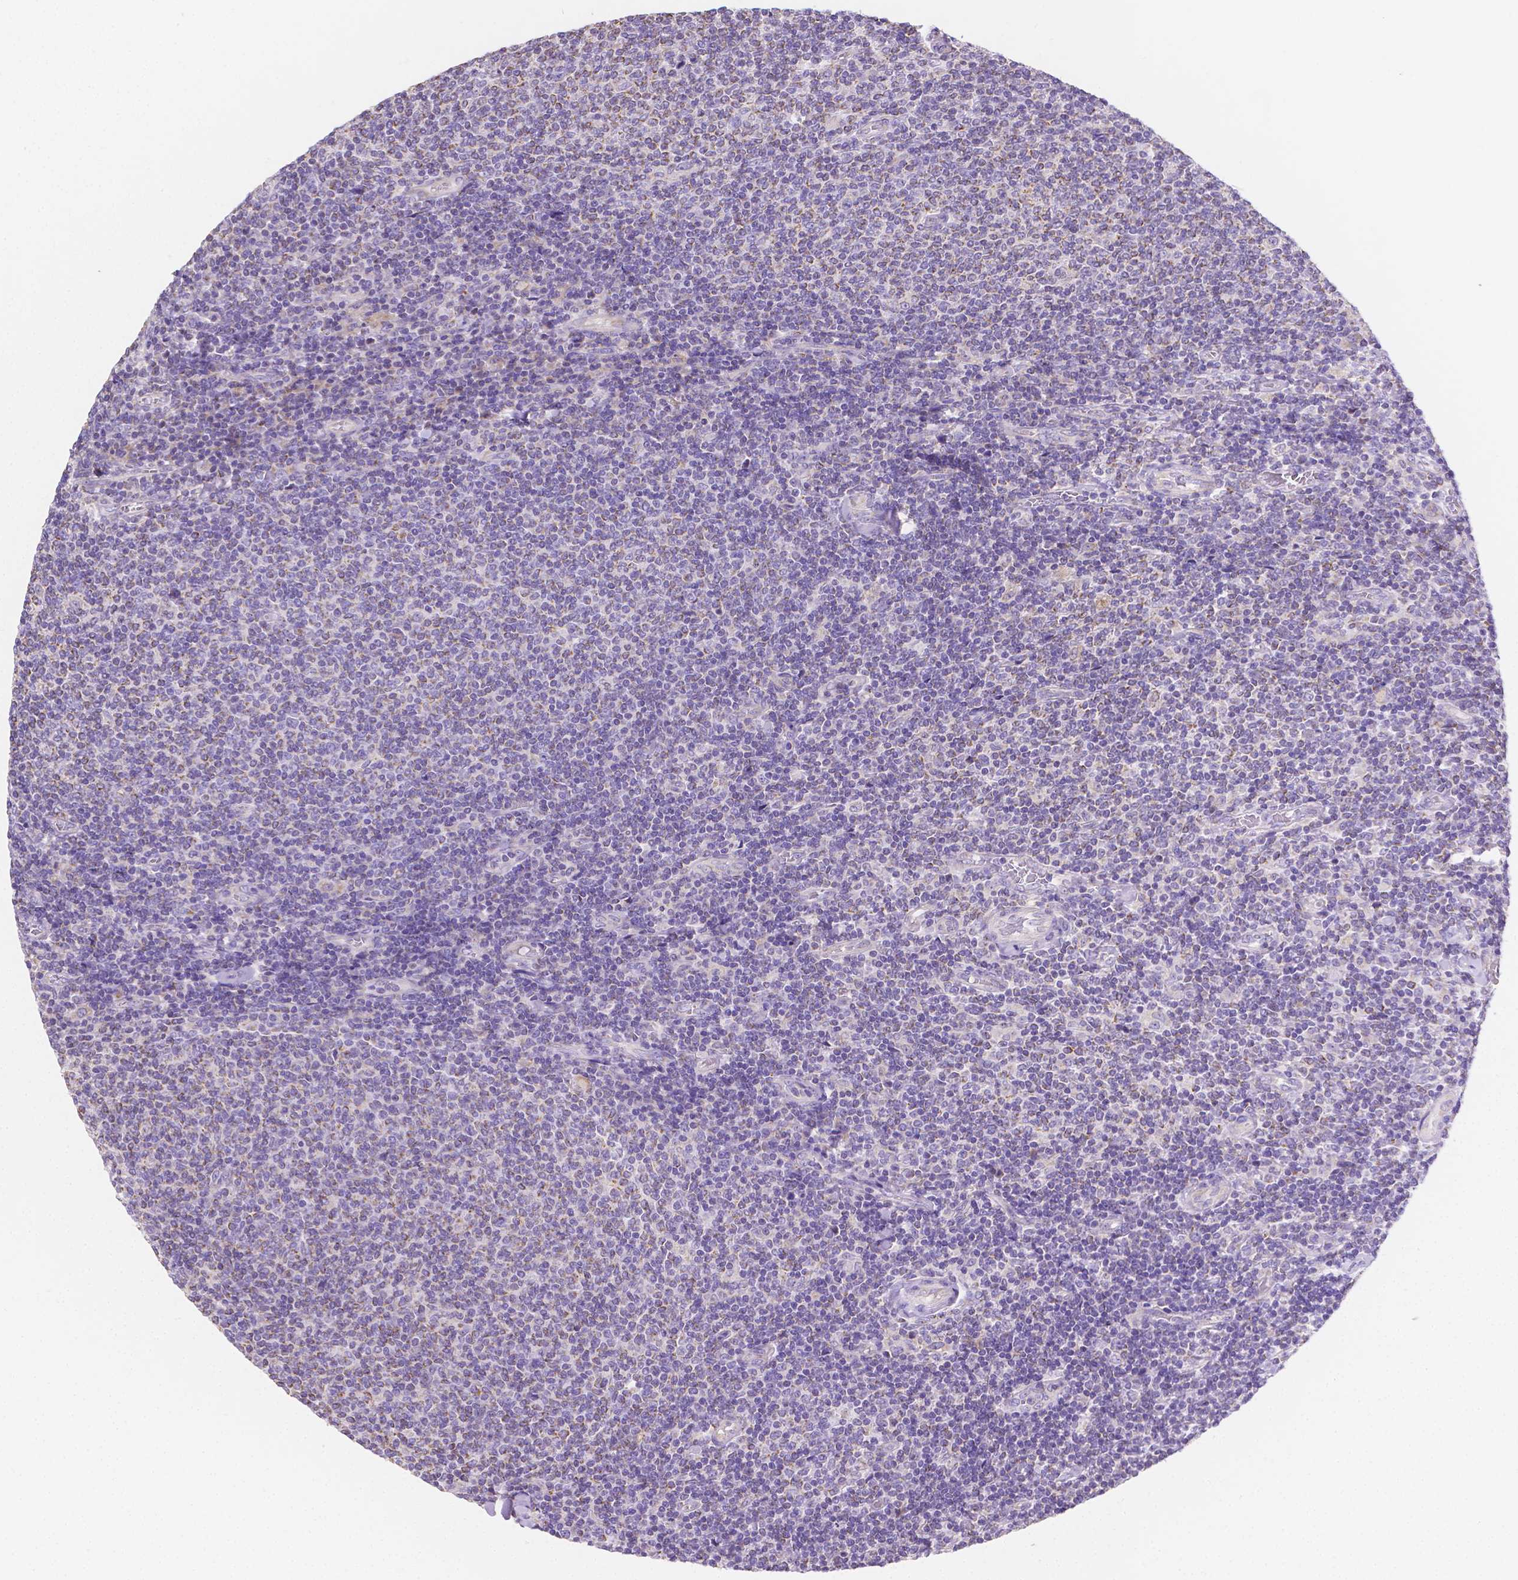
{"staining": {"intensity": "negative", "quantity": "none", "location": "none"}, "tissue": "lymphoma", "cell_type": "Tumor cells", "image_type": "cancer", "snomed": [{"axis": "morphology", "description": "Malignant lymphoma, non-Hodgkin's type, Low grade"}, {"axis": "topography", "description": "Lymph node"}], "caption": "Lymphoma was stained to show a protein in brown. There is no significant positivity in tumor cells. (Brightfield microscopy of DAB (3,3'-diaminobenzidine) IHC at high magnification).", "gene": "TMEM130", "patient": {"sex": "male", "age": 52}}